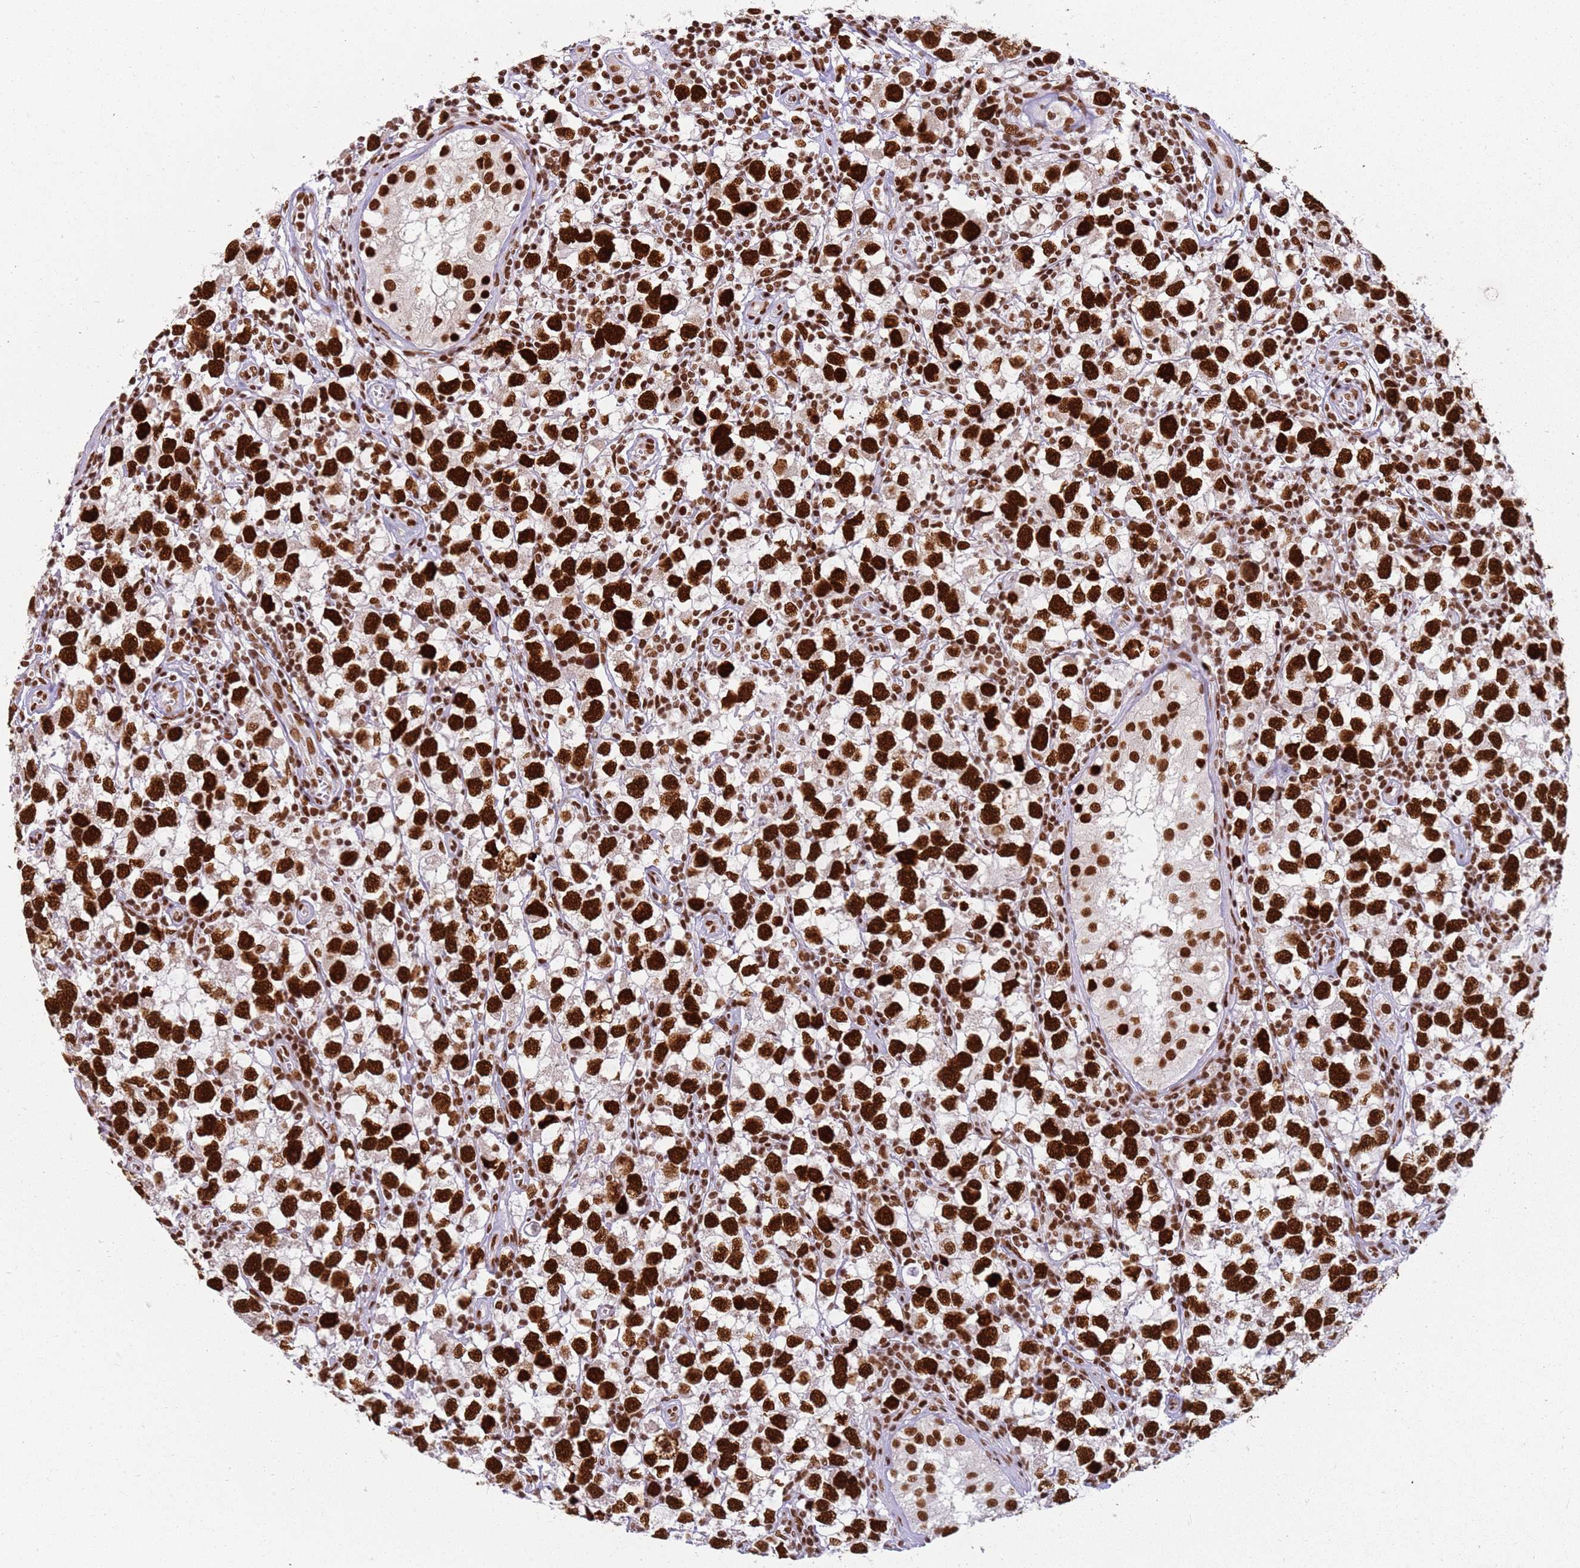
{"staining": {"intensity": "strong", "quantity": ">75%", "location": "nuclear"}, "tissue": "testis cancer", "cell_type": "Tumor cells", "image_type": "cancer", "snomed": [{"axis": "morphology", "description": "Seminoma, NOS"}, {"axis": "morphology", "description": "Carcinoma, Embryonal, NOS"}, {"axis": "topography", "description": "Testis"}], "caption": "Immunohistochemical staining of testis embryonal carcinoma reveals high levels of strong nuclear protein expression in about >75% of tumor cells.", "gene": "TENT4A", "patient": {"sex": "male", "age": 29}}